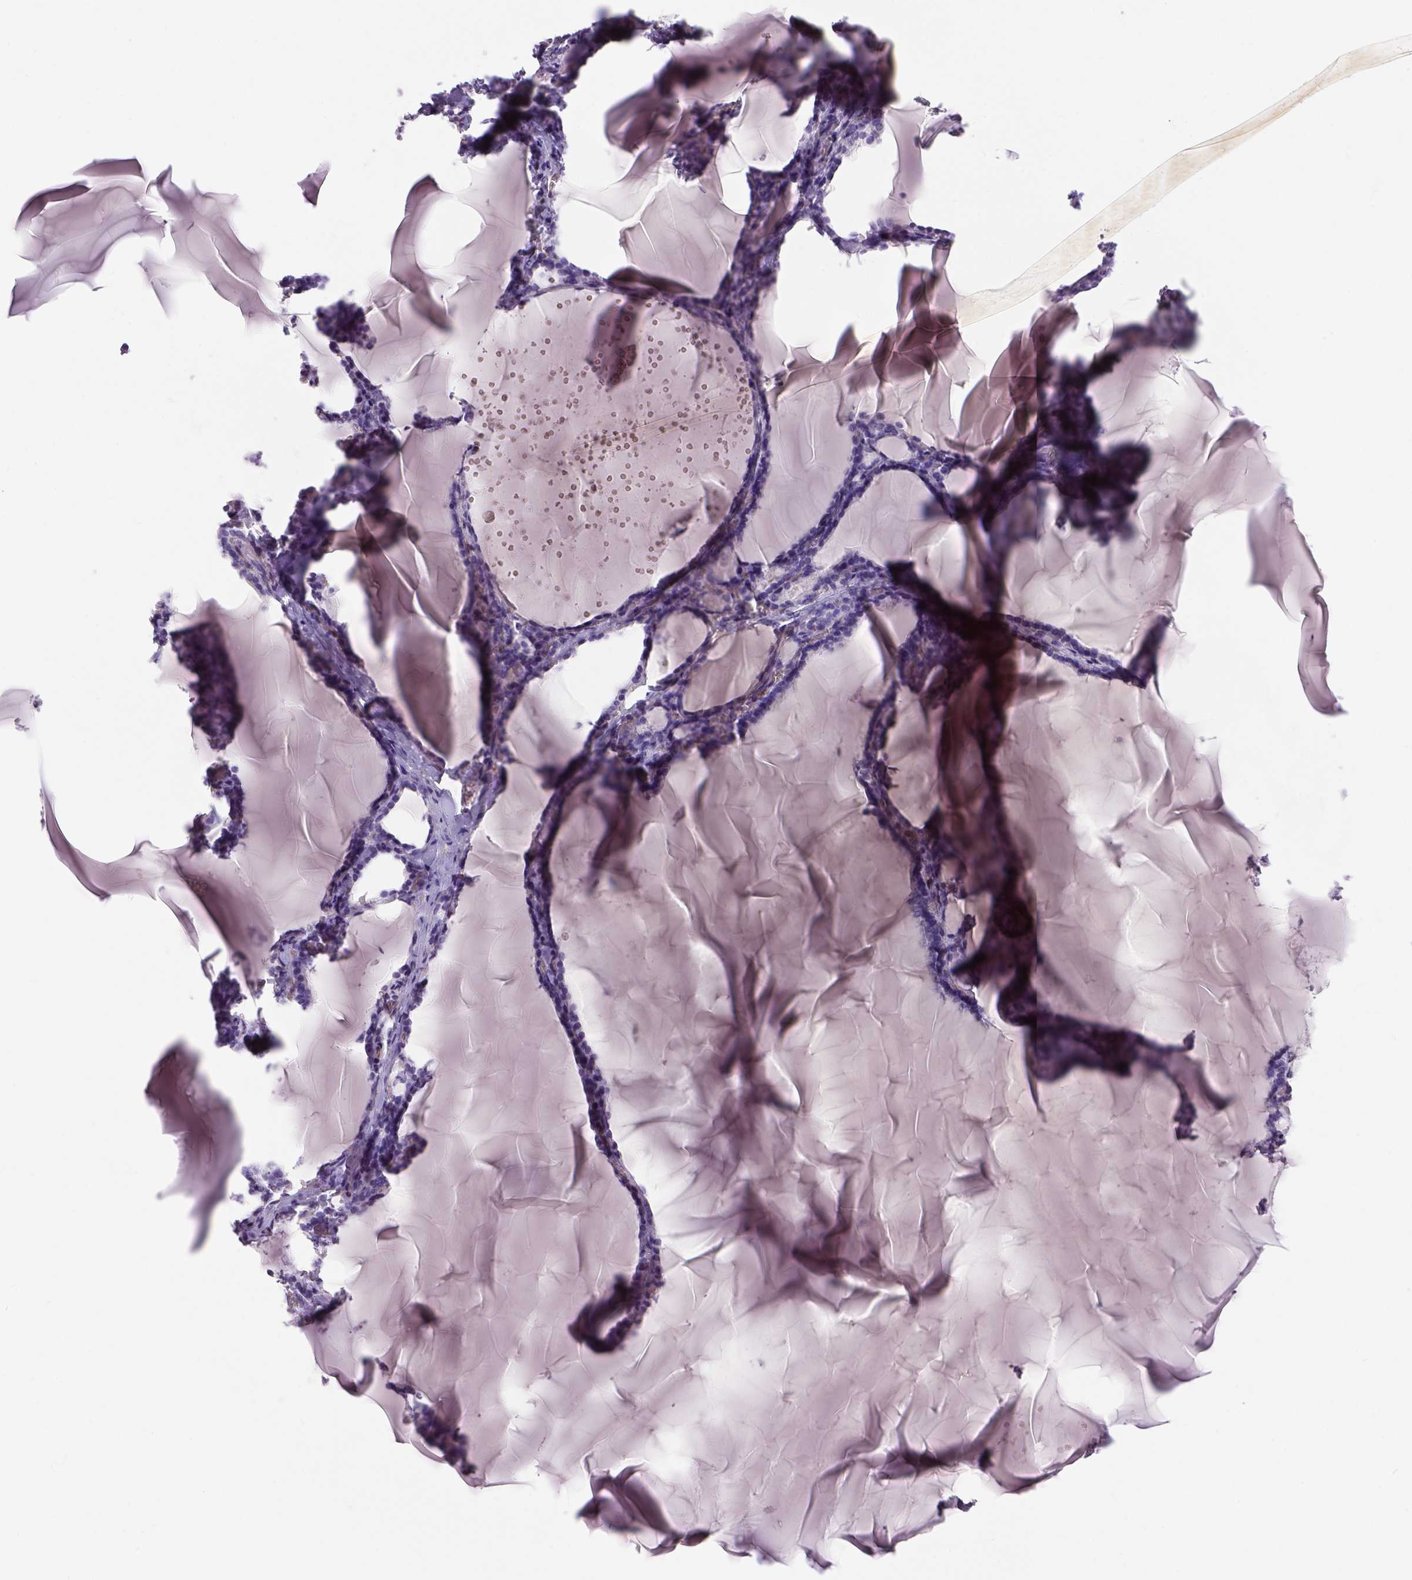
{"staining": {"intensity": "negative", "quantity": "none", "location": "none"}, "tissue": "thyroid gland", "cell_type": "Glandular cells", "image_type": "normal", "snomed": [{"axis": "morphology", "description": "Normal tissue, NOS"}, {"axis": "morphology", "description": "Hyperplasia, NOS"}, {"axis": "topography", "description": "Thyroid gland"}], "caption": "A high-resolution histopathology image shows immunohistochemistry staining of benign thyroid gland, which exhibits no significant staining in glandular cells.", "gene": "PRRT1", "patient": {"sex": "female", "age": 27}}